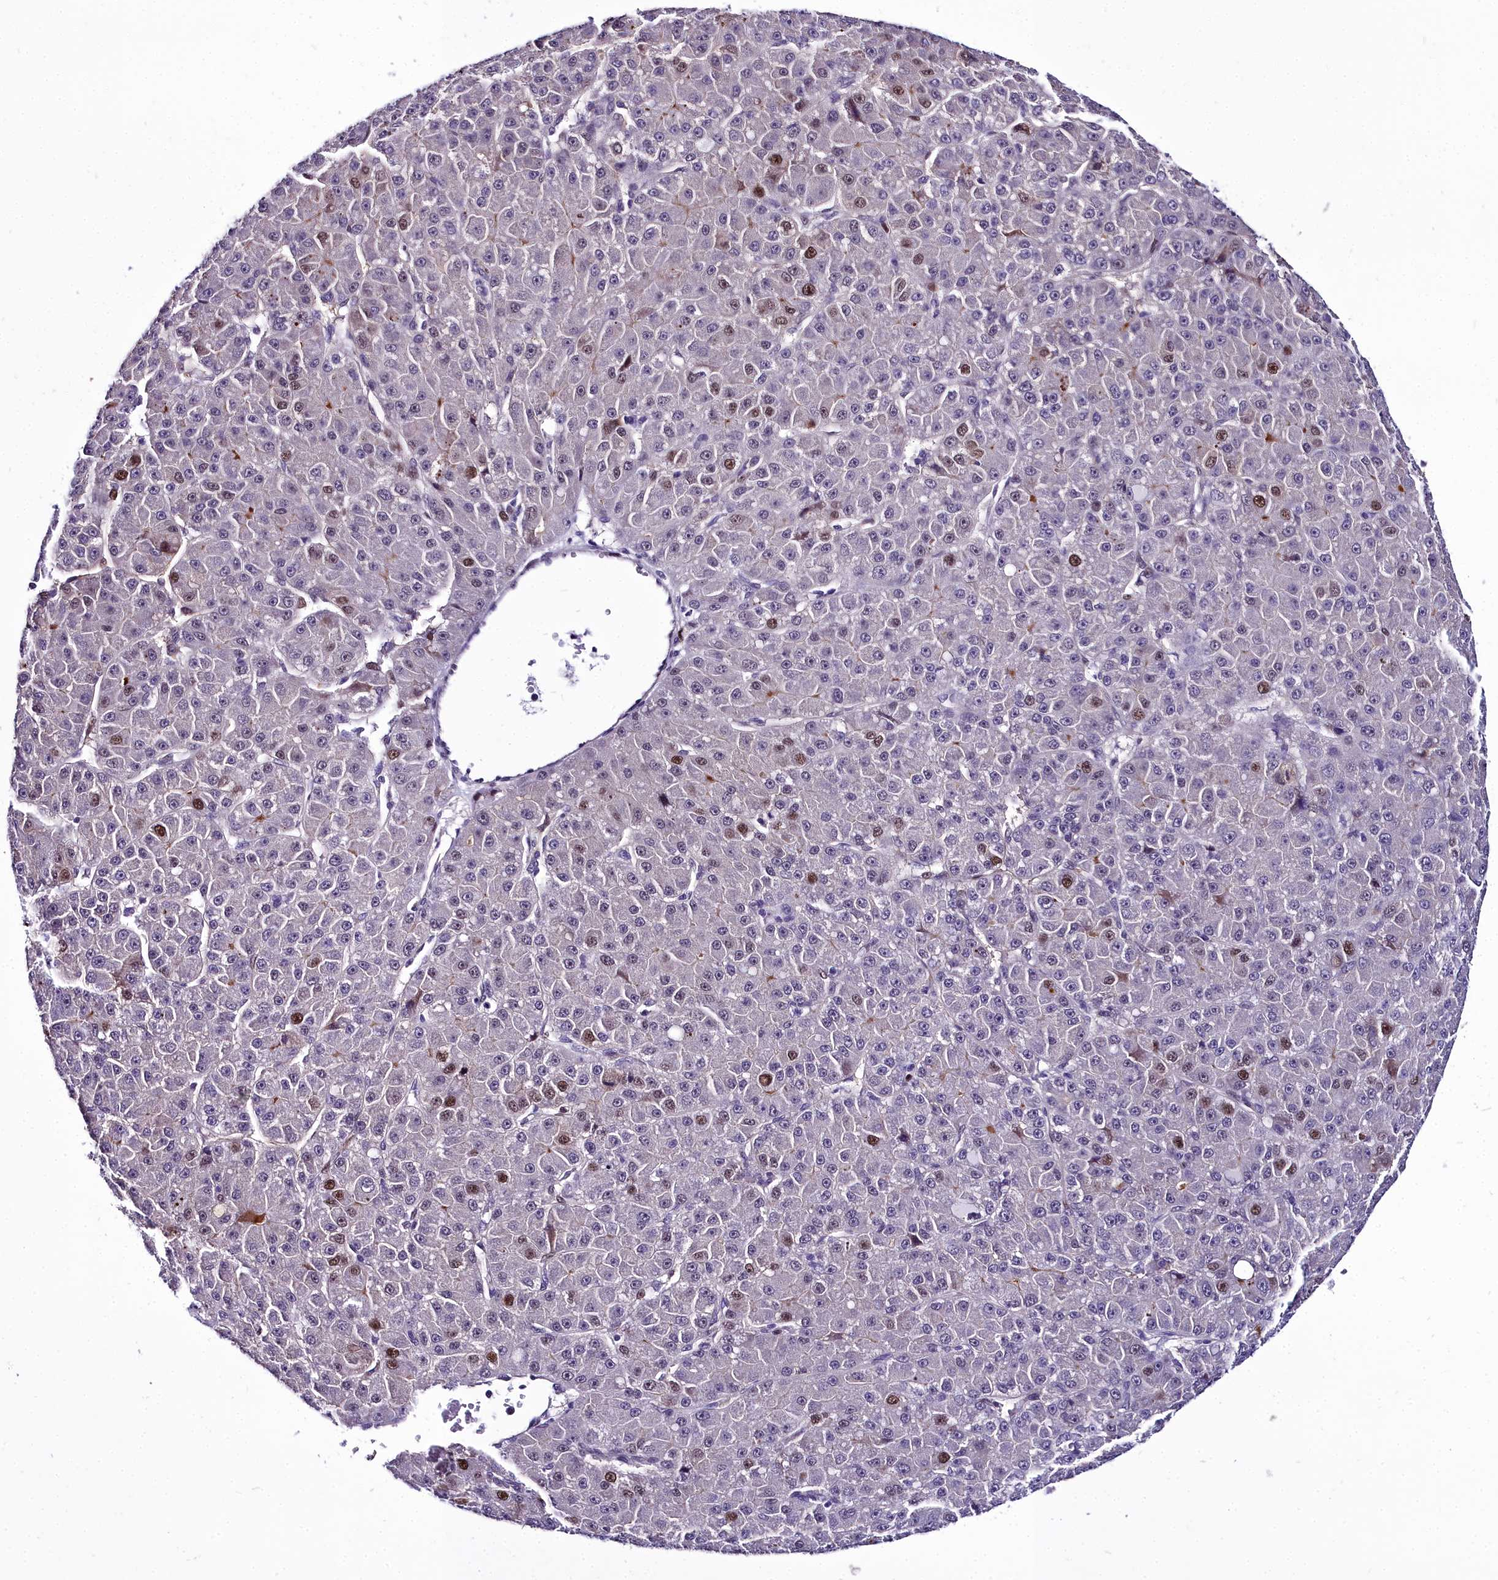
{"staining": {"intensity": "moderate", "quantity": "<25%", "location": "nuclear"}, "tissue": "liver cancer", "cell_type": "Tumor cells", "image_type": "cancer", "snomed": [{"axis": "morphology", "description": "Carcinoma, Hepatocellular, NOS"}, {"axis": "topography", "description": "Liver"}], "caption": "High-magnification brightfield microscopy of liver hepatocellular carcinoma stained with DAB (3,3'-diaminobenzidine) (brown) and counterstained with hematoxylin (blue). tumor cells exhibit moderate nuclear staining is seen in about<25% of cells.", "gene": "TRIML2", "patient": {"sex": "male", "age": 67}}